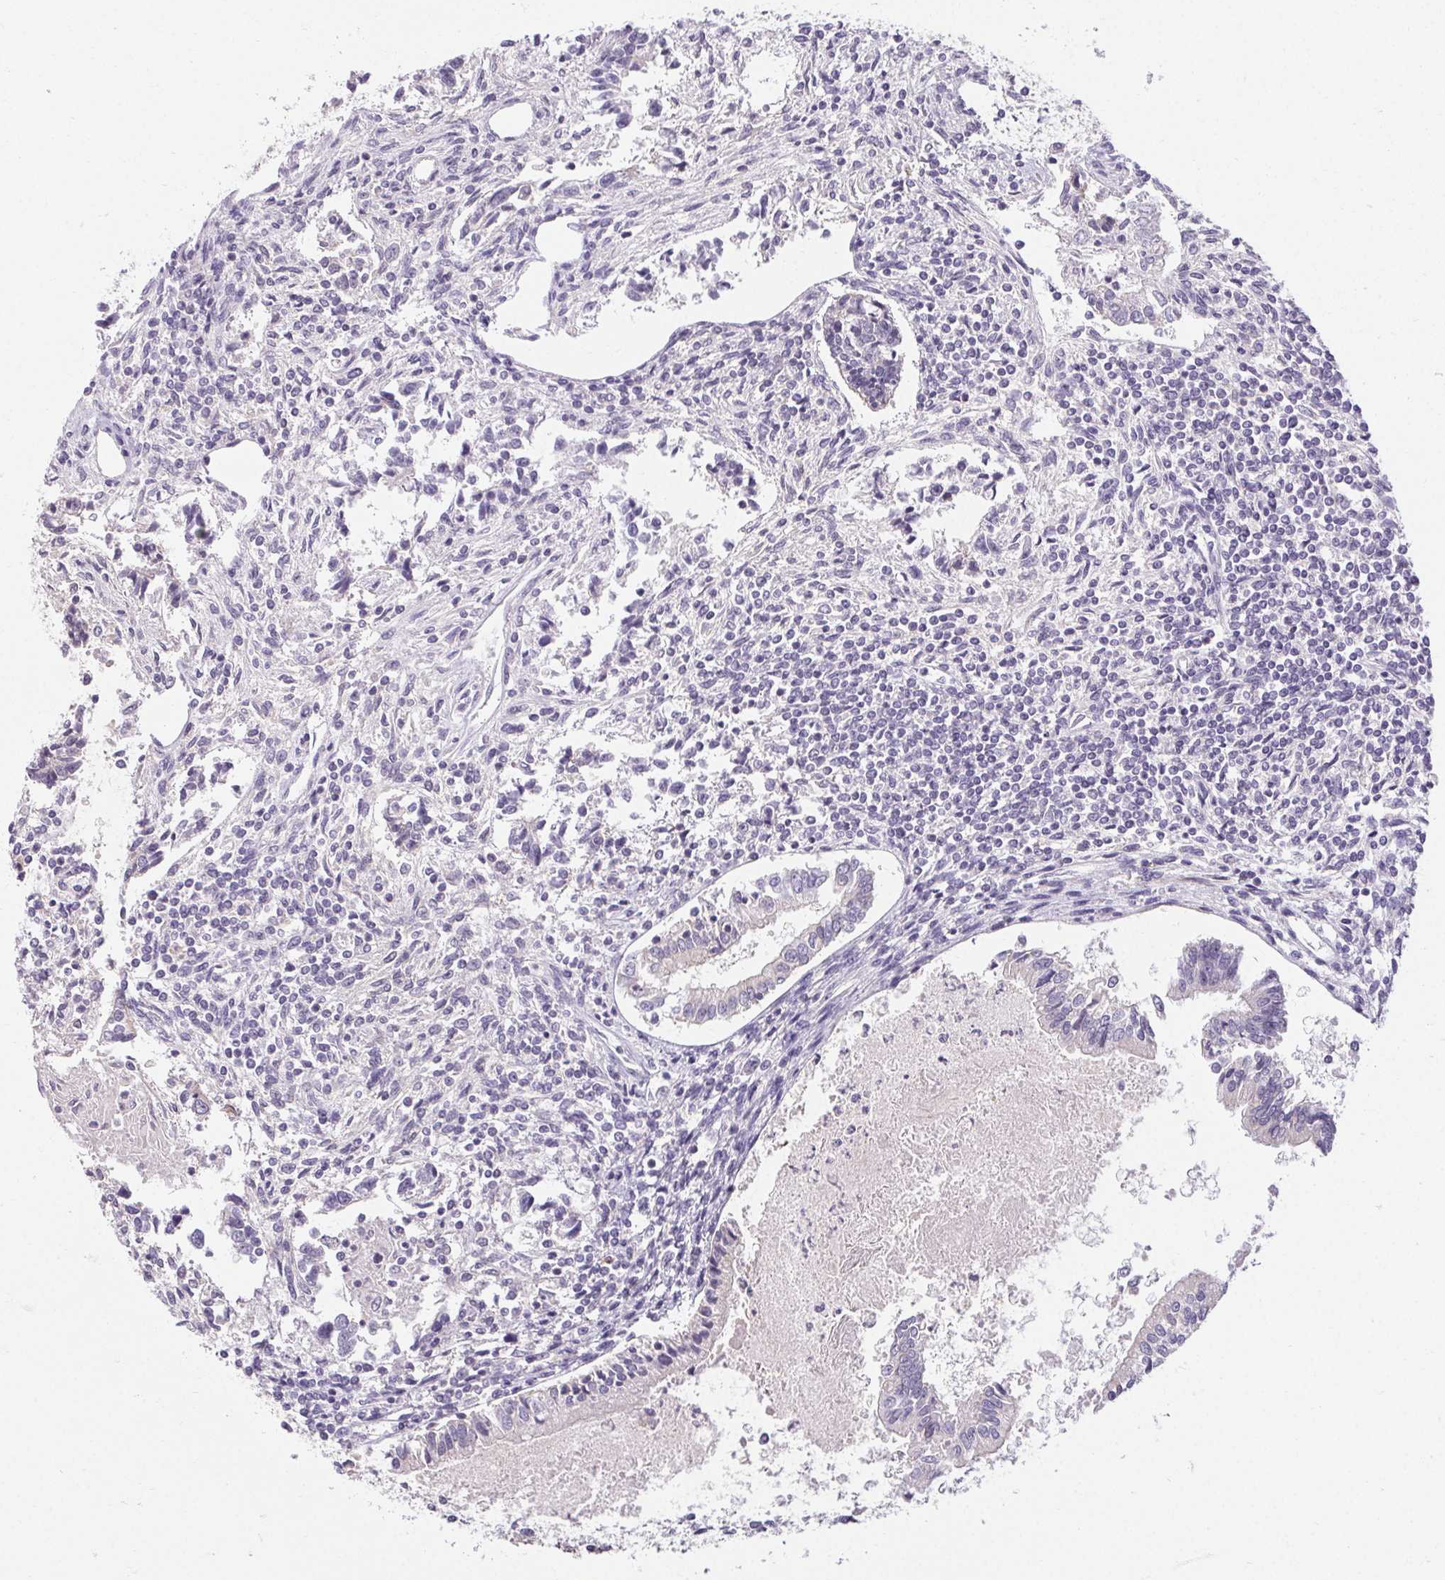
{"staining": {"intensity": "negative", "quantity": "none", "location": "none"}, "tissue": "testis cancer", "cell_type": "Tumor cells", "image_type": "cancer", "snomed": [{"axis": "morphology", "description": "Carcinoma, Embryonal, NOS"}, {"axis": "topography", "description": "Testis"}], "caption": "There is no significant positivity in tumor cells of testis embryonal carcinoma. (Brightfield microscopy of DAB (3,3'-diaminobenzidine) IHC at high magnification).", "gene": "TMEM52B", "patient": {"sex": "male", "age": 37}}